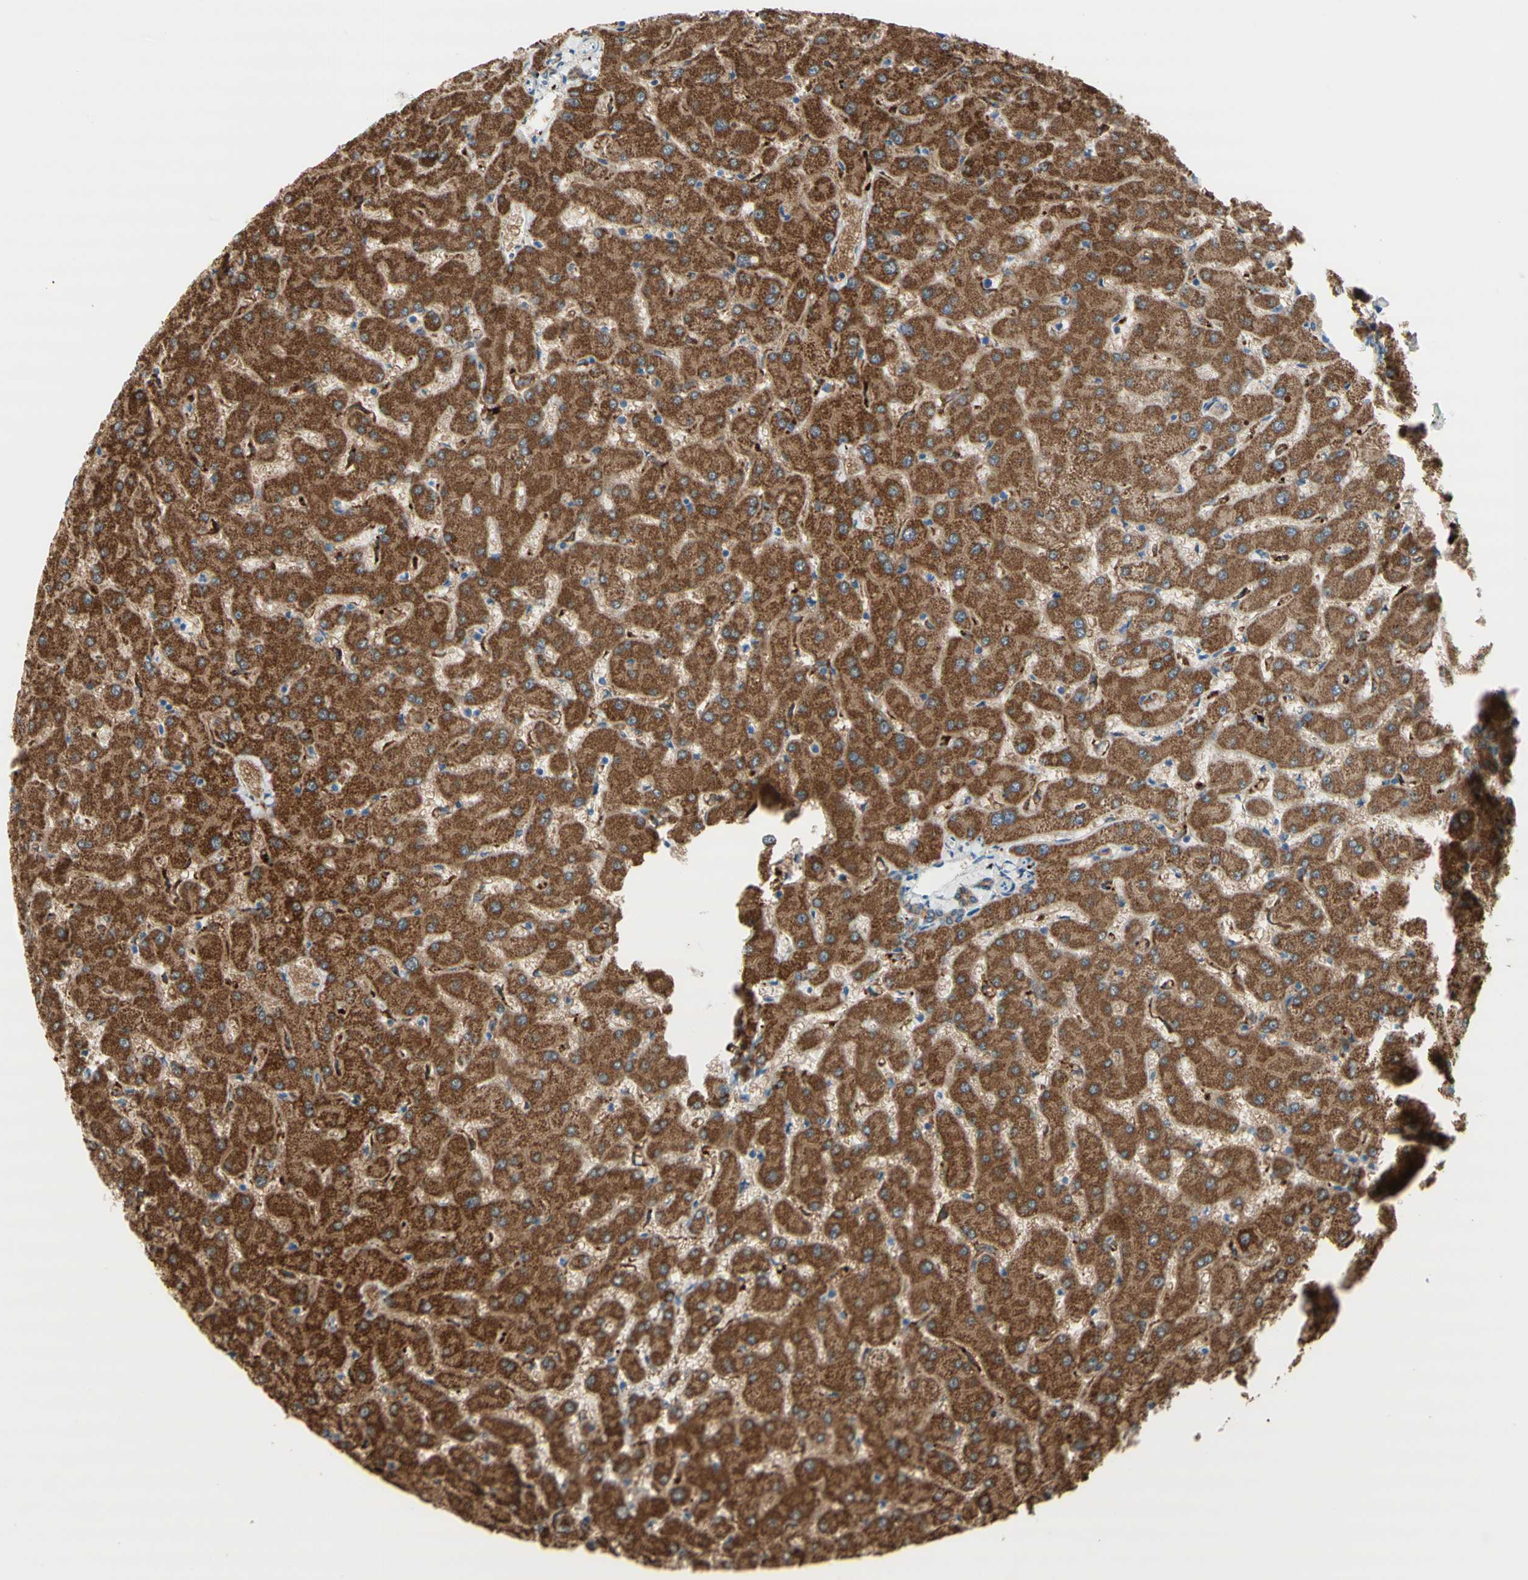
{"staining": {"intensity": "negative", "quantity": "none", "location": "none"}, "tissue": "liver", "cell_type": "Cholangiocytes", "image_type": "normal", "snomed": [{"axis": "morphology", "description": "Normal tissue, NOS"}, {"axis": "topography", "description": "Liver"}], "caption": "Cholangiocytes show no significant protein expression in unremarkable liver.", "gene": "URB2", "patient": {"sex": "female", "age": 63}}